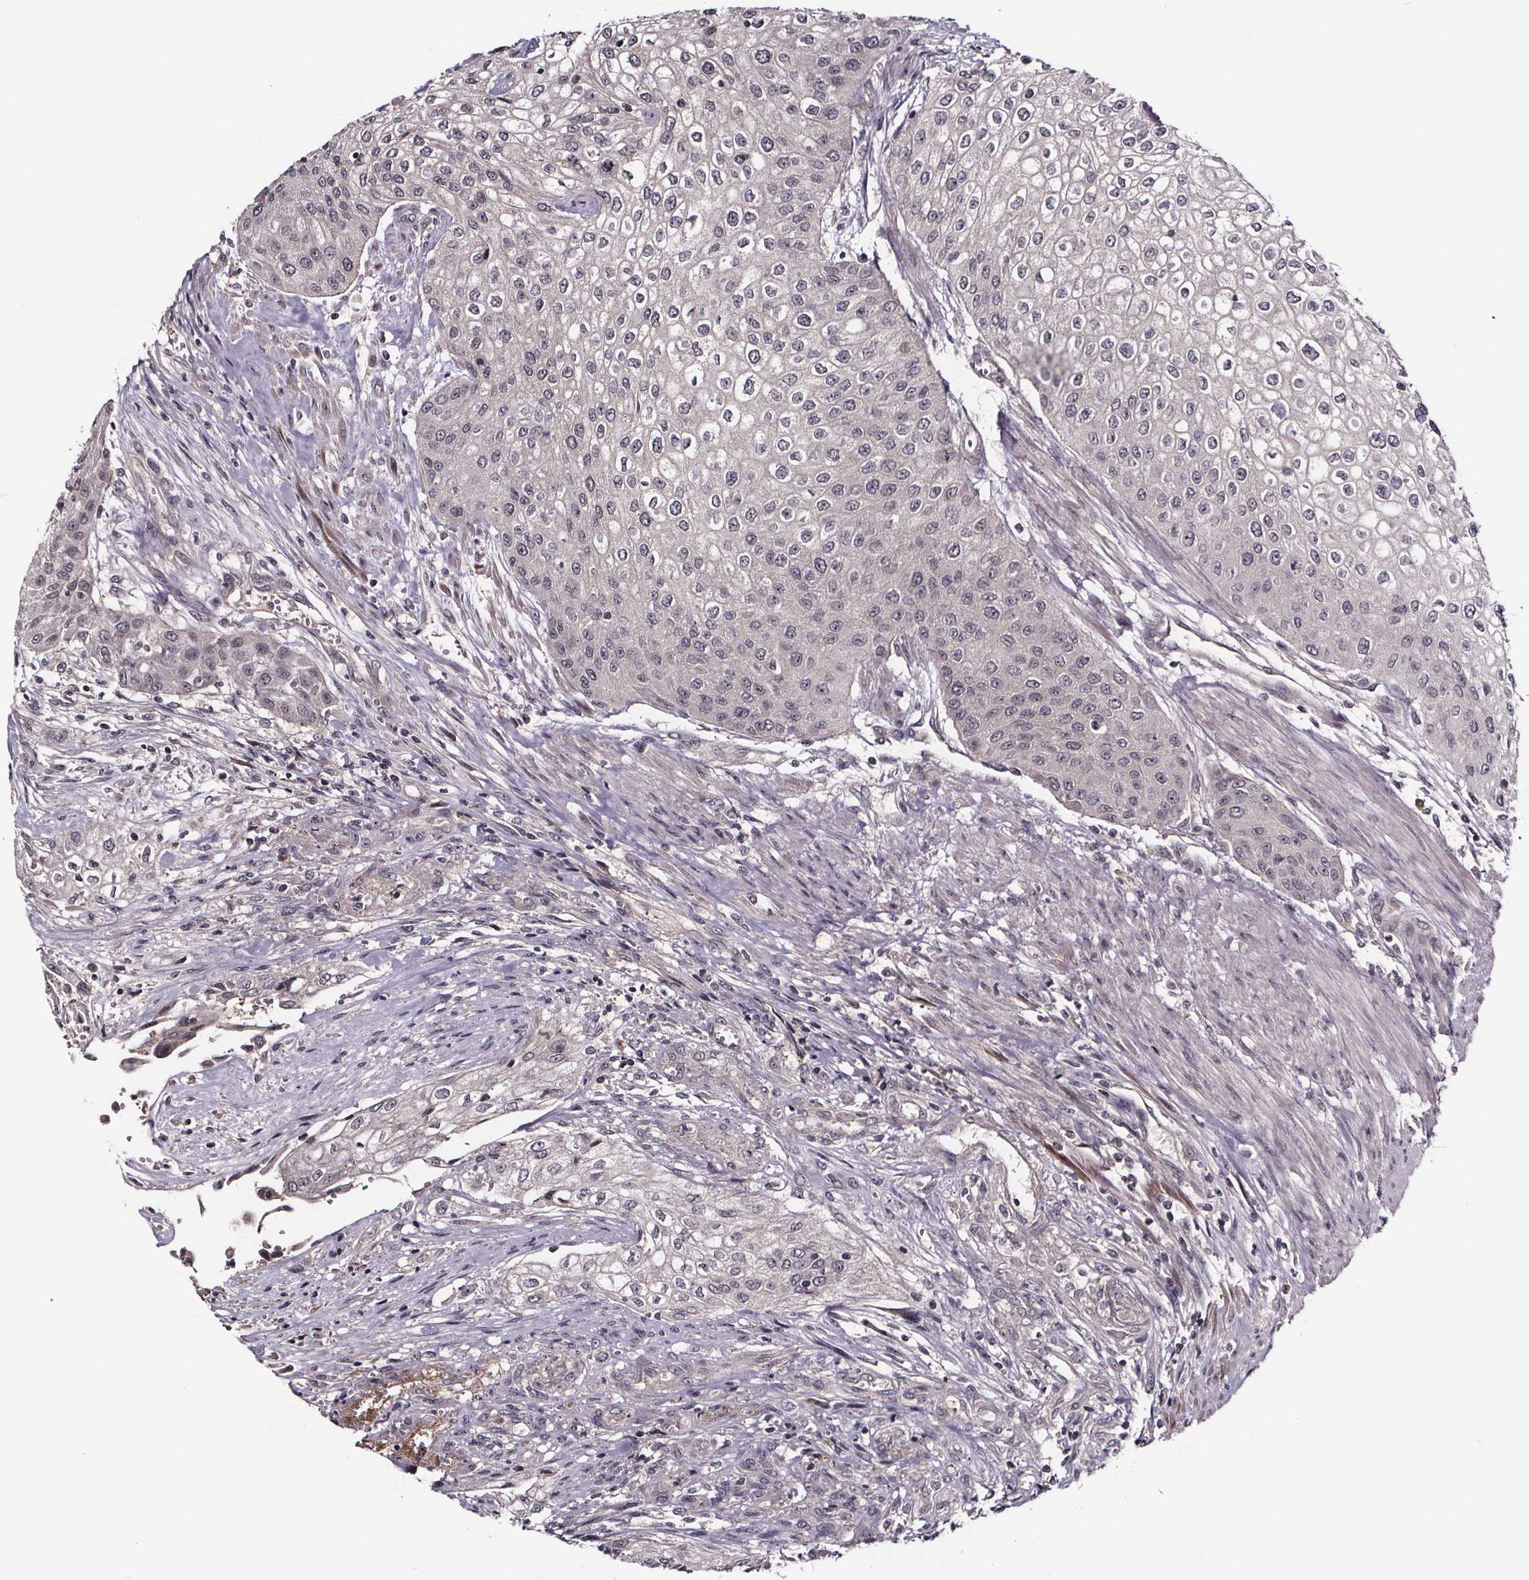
{"staining": {"intensity": "negative", "quantity": "none", "location": "none"}, "tissue": "urothelial cancer", "cell_type": "Tumor cells", "image_type": "cancer", "snomed": [{"axis": "morphology", "description": "Urothelial carcinoma, High grade"}, {"axis": "topography", "description": "Urinary bladder"}], "caption": "DAB immunohistochemical staining of human urothelial carcinoma (high-grade) reveals no significant positivity in tumor cells. (DAB (3,3'-diaminobenzidine) immunohistochemistry (IHC), high magnification).", "gene": "SMIM1", "patient": {"sex": "male", "age": 62}}